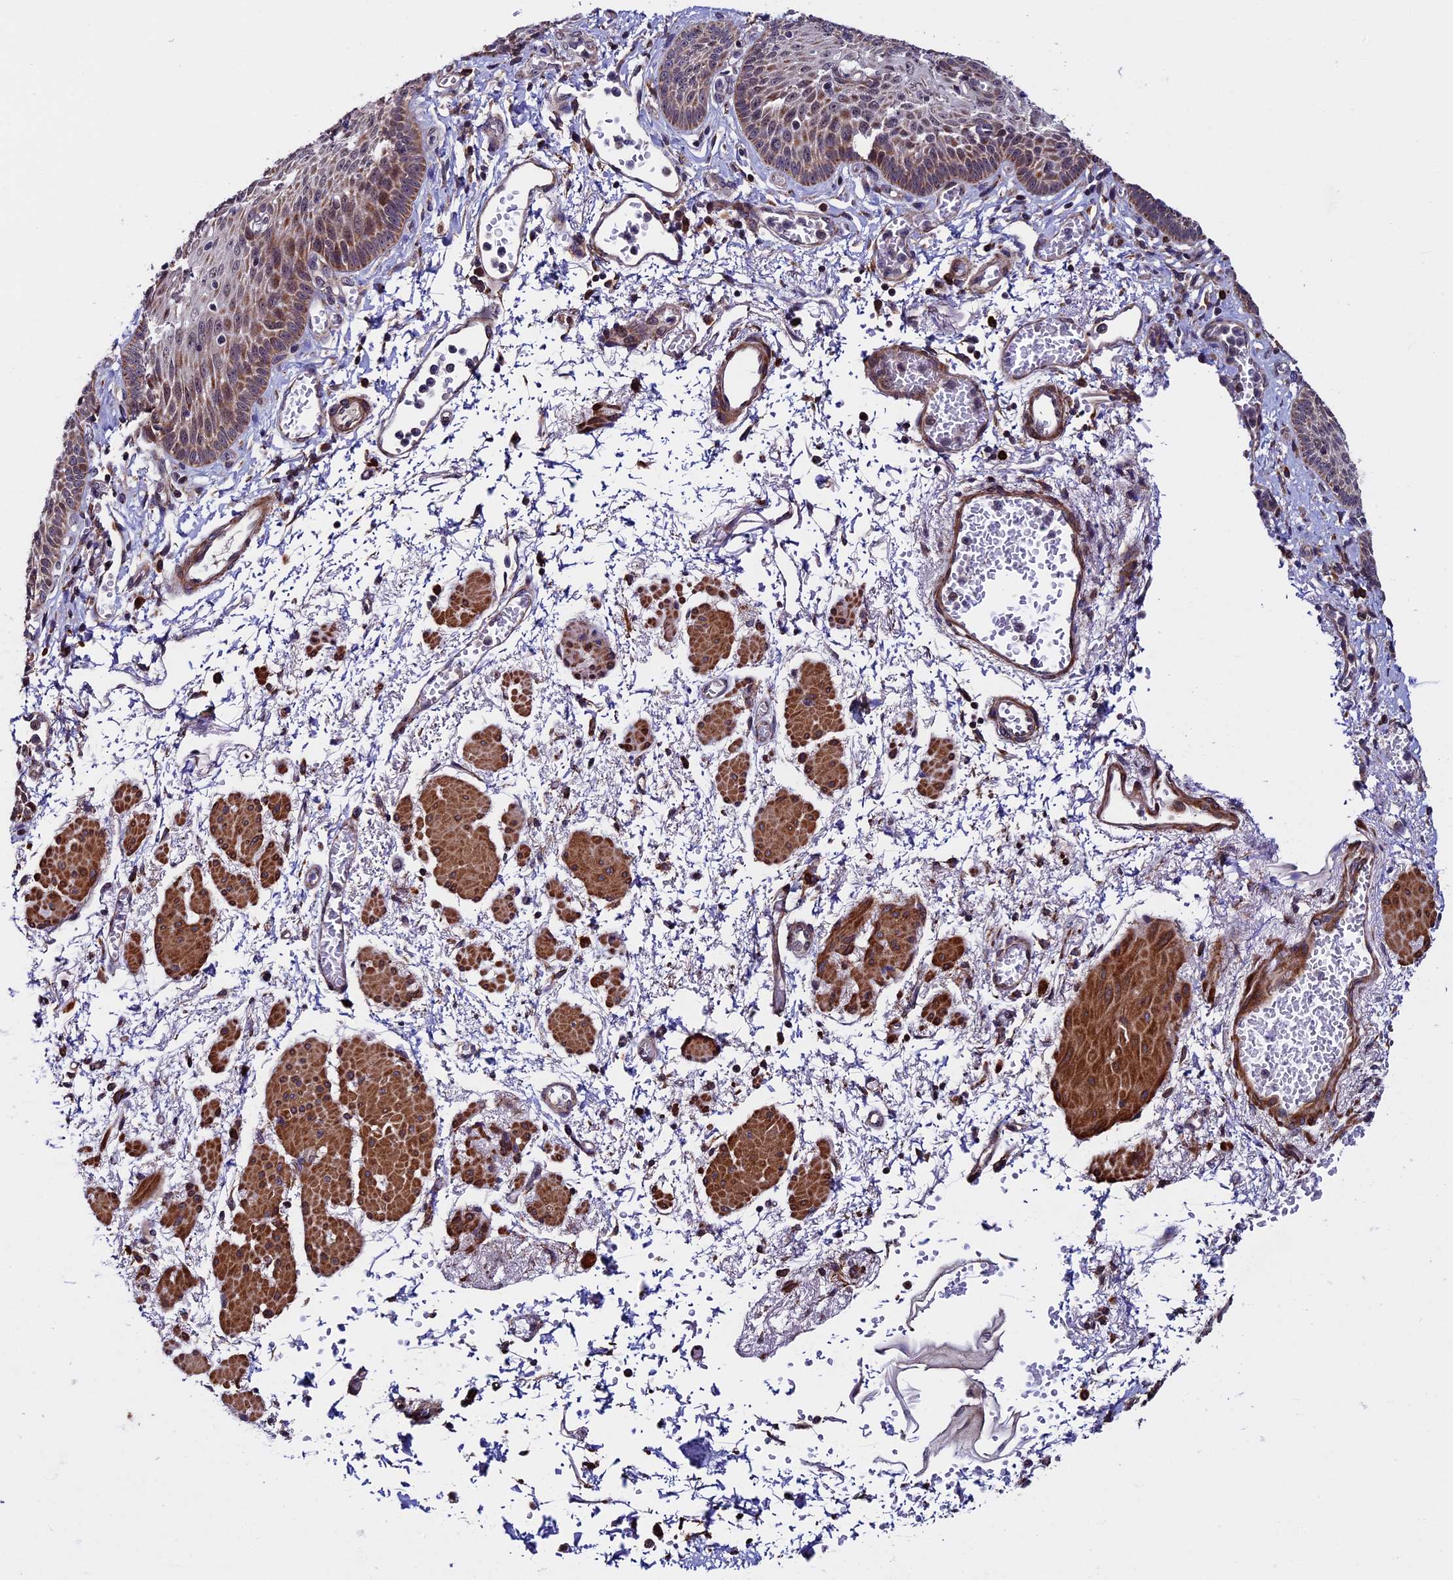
{"staining": {"intensity": "moderate", "quantity": "25%-75%", "location": "cytoplasmic/membranous"}, "tissue": "esophagus", "cell_type": "Squamous epithelial cells", "image_type": "normal", "snomed": [{"axis": "morphology", "description": "Normal tissue, NOS"}, {"axis": "topography", "description": "Esophagus"}], "caption": "High-power microscopy captured an immunohistochemistry (IHC) photomicrograph of normal esophagus, revealing moderate cytoplasmic/membranous staining in approximately 25%-75% of squamous epithelial cells.", "gene": "RNF17", "patient": {"sex": "male", "age": 81}}